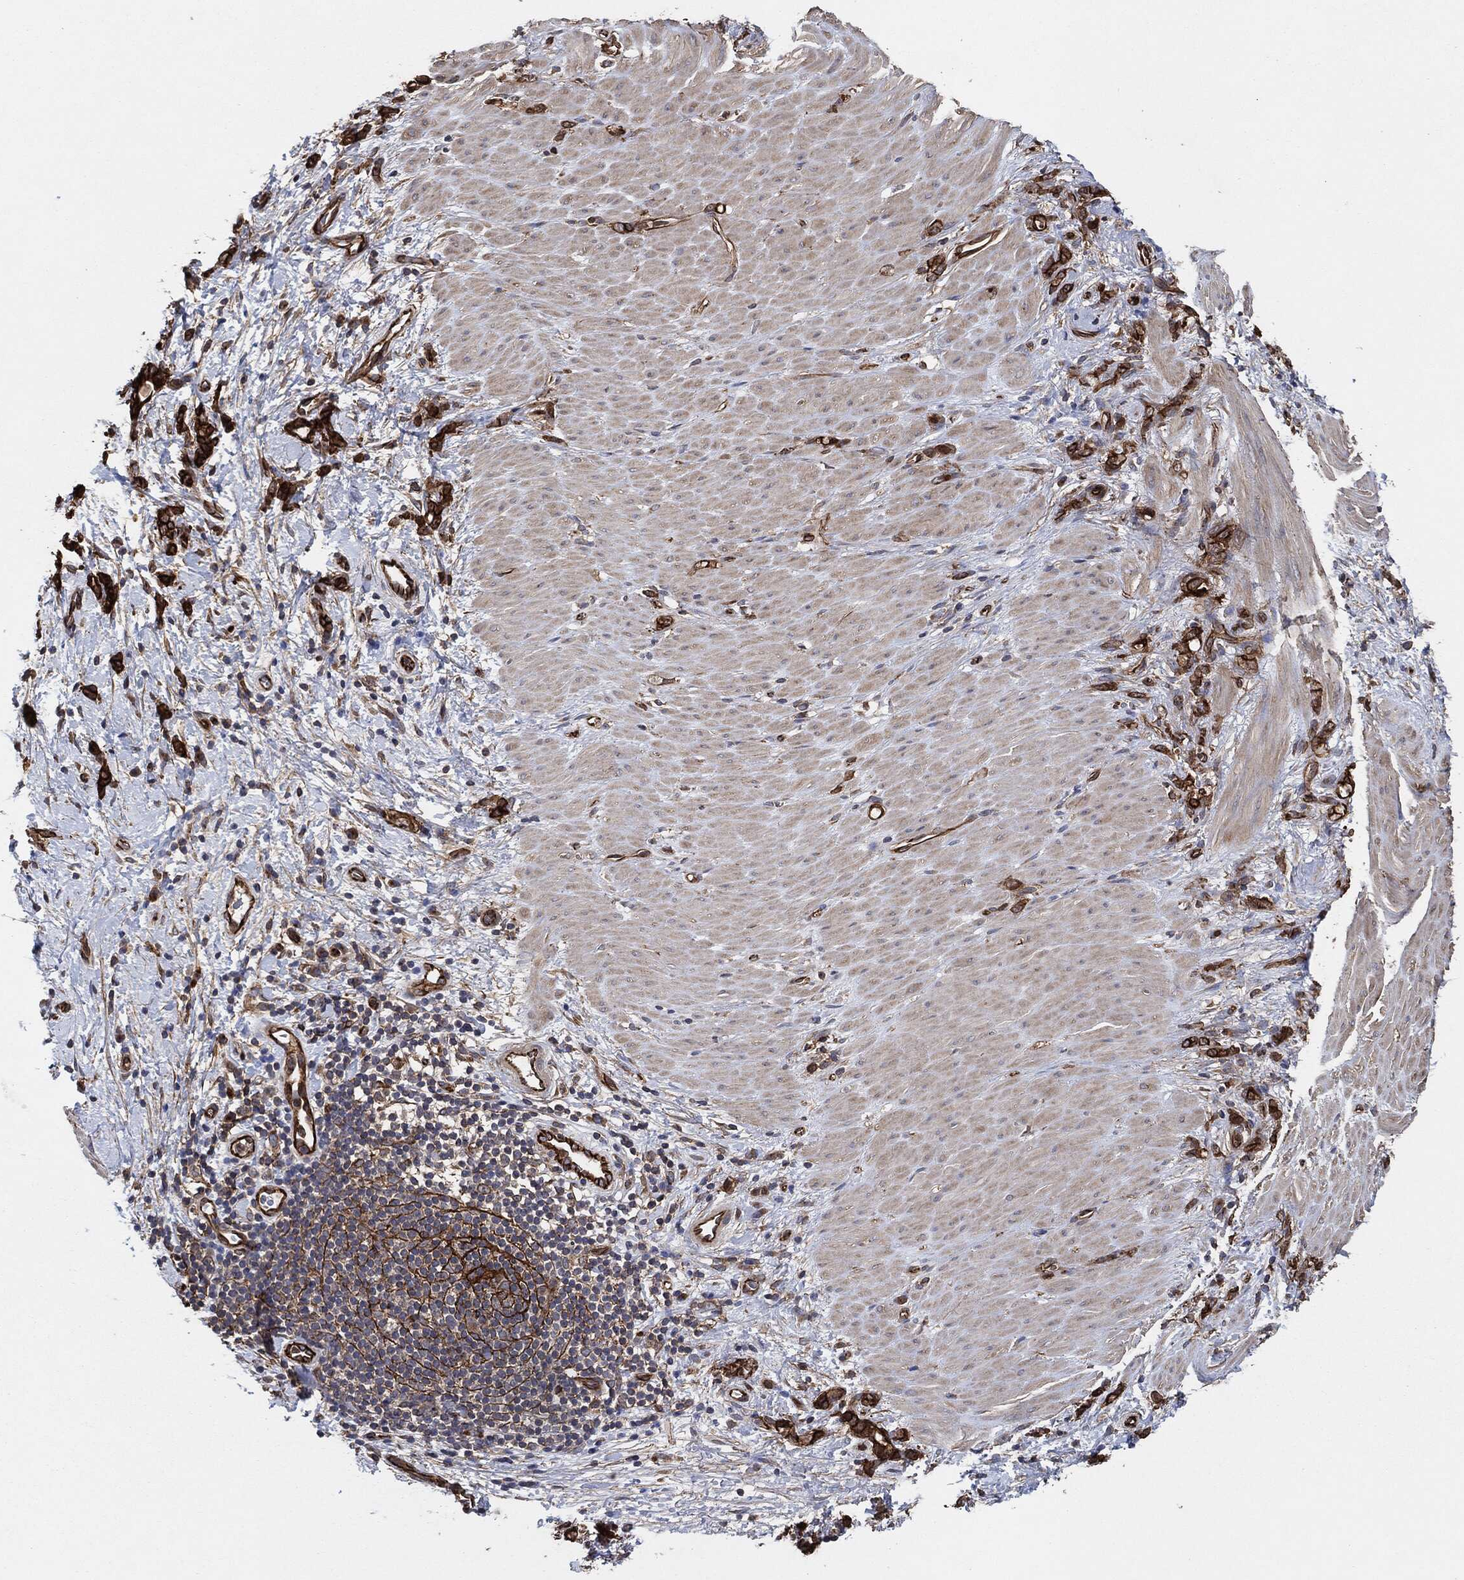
{"staining": {"intensity": "strong", "quantity": ">75%", "location": "cytoplasmic/membranous"}, "tissue": "stomach cancer", "cell_type": "Tumor cells", "image_type": "cancer", "snomed": [{"axis": "morphology", "description": "Normal tissue, NOS"}, {"axis": "morphology", "description": "Adenocarcinoma, NOS"}, {"axis": "topography", "description": "Stomach"}], "caption": "A histopathology image of stomach adenocarcinoma stained for a protein shows strong cytoplasmic/membranous brown staining in tumor cells.", "gene": "CTNNA1", "patient": {"sex": "male", "age": 67}}